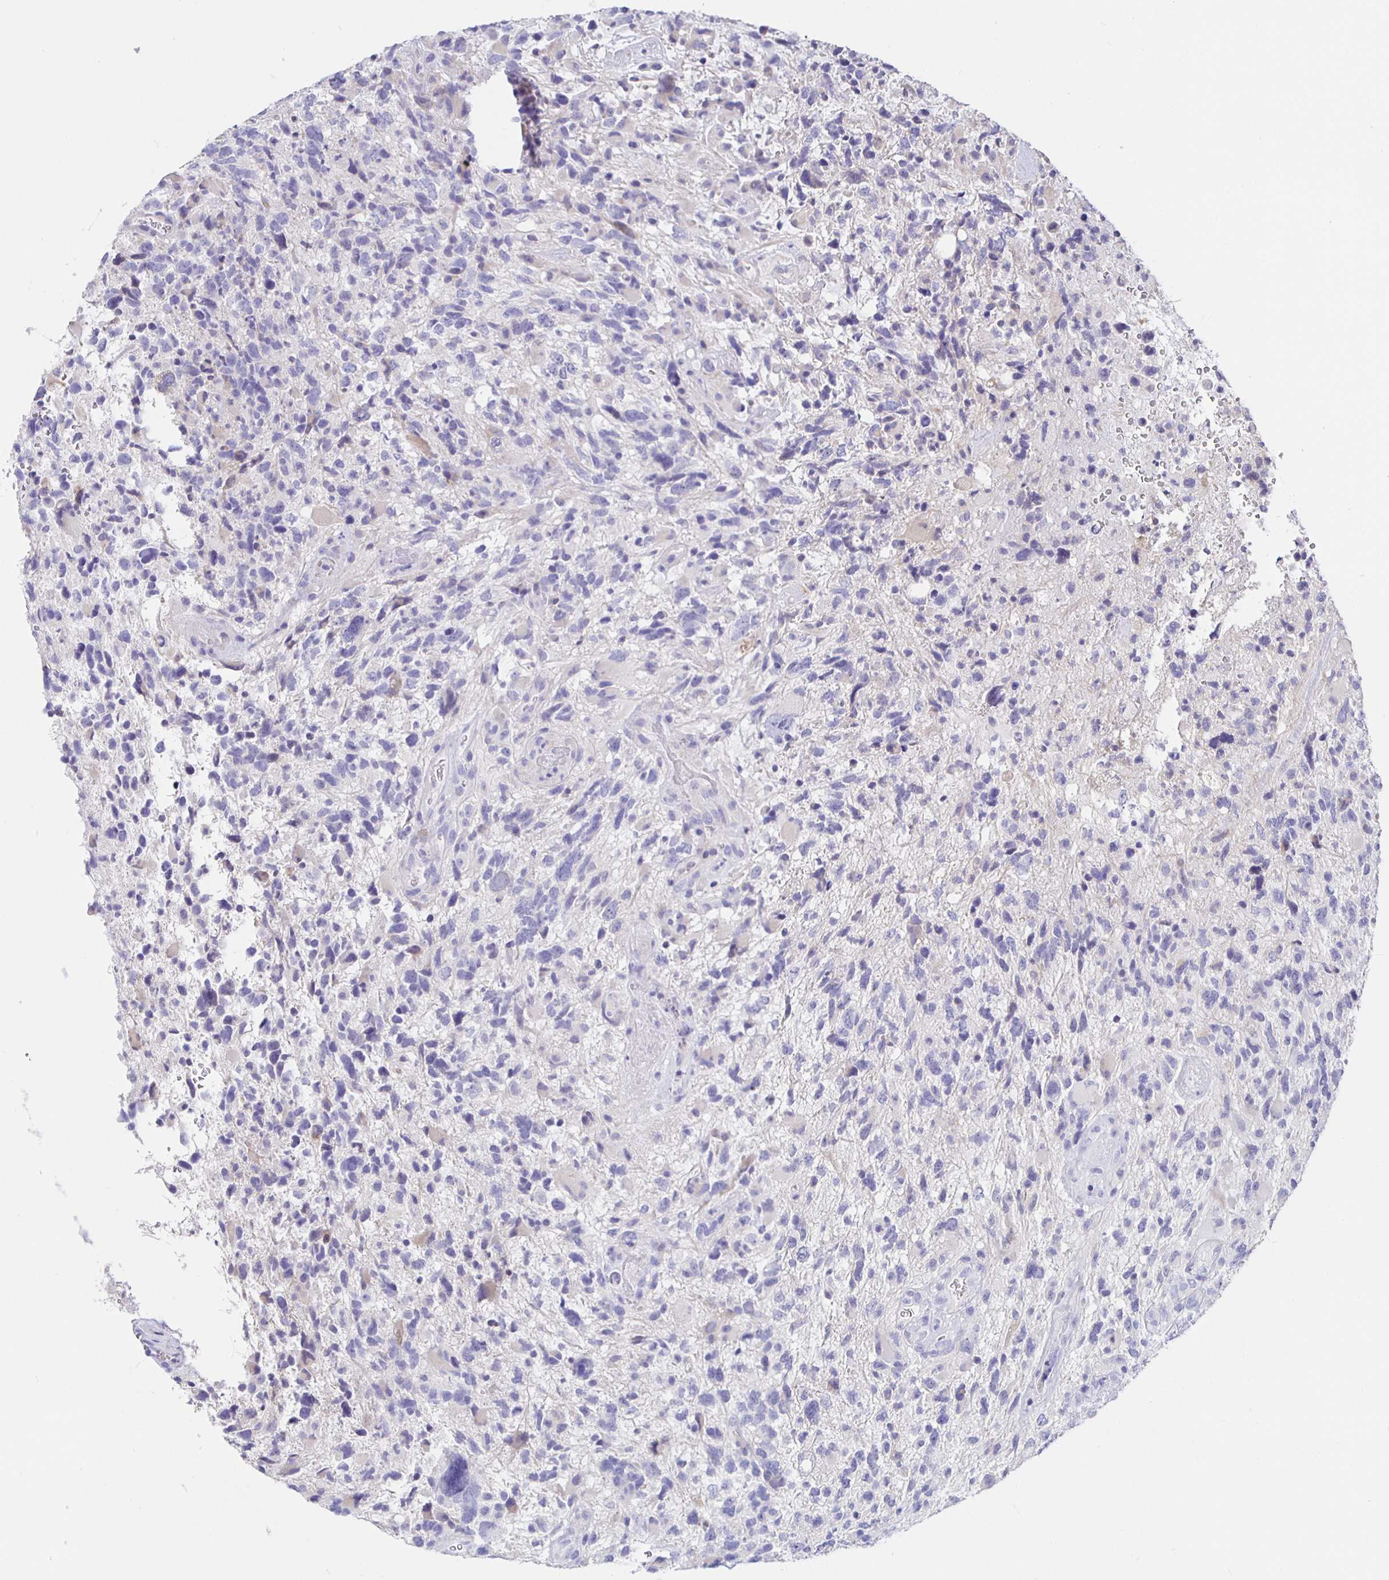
{"staining": {"intensity": "negative", "quantity": "none", "location": "none"}, "tissue": "glioma", "cell_type": "Tumor cells", "image_type": "cancer", "snomed": [{"axis": "morphology", "description": "Glioma, malignant, High grade"}, {"axis": "topography", "description": "Brain"}], "caption": "High power microscopy image of an immunohistochemistry (IHC) histopathology image of high-grade glioma (malignant), revealing no significant expression in tumor cells. The staining is performed using DAB (3,3'-diaminobenzidine) brown chromogen with nuclei counter-stained in using hematoxylin.", "gene": "HSPA4L", "patient": {"sex": "female", "age": 71}}